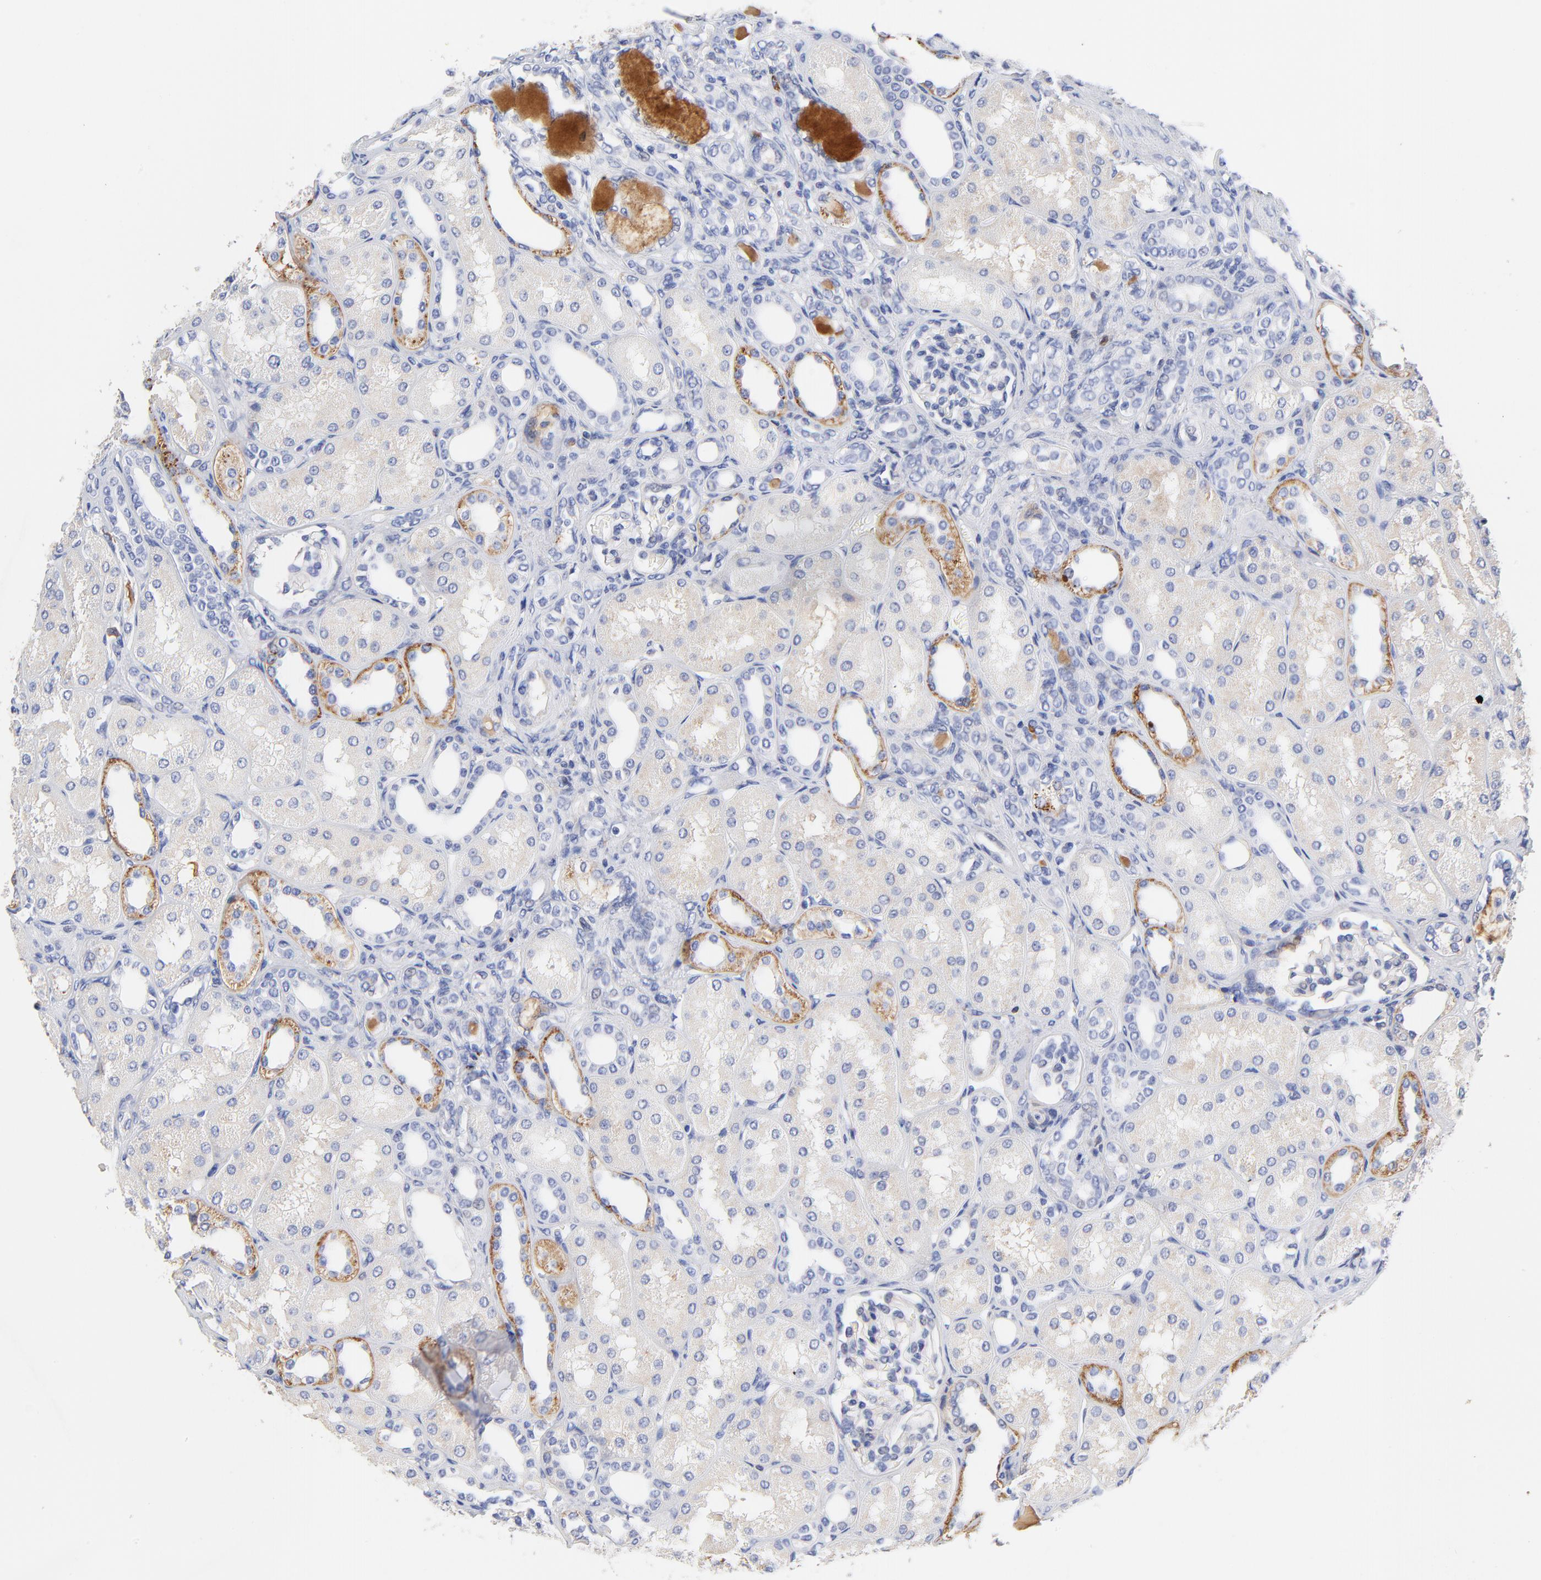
{"staining": {"intensity": "negative", "quantity": "none", "location": "none"}, "tissue": "kidney", "cell_type": "Cells in glomeruli", "image_type": "normal", "snomed": [{"axis": "morphology", "description": "Normal tissue, NOS"}, {"axis": "topography", "description": "Kidney"}], "caption": "High power microscopy photomicrograph of an IHC histopathology image of unremarkable kidney, revealing no significant expression in cells in glomeruli. (Immunohistochemistry, brightfield microscopy, high magnification).", "gene": "IGLV3", "patient": {"sex": "male", "age": 7}}